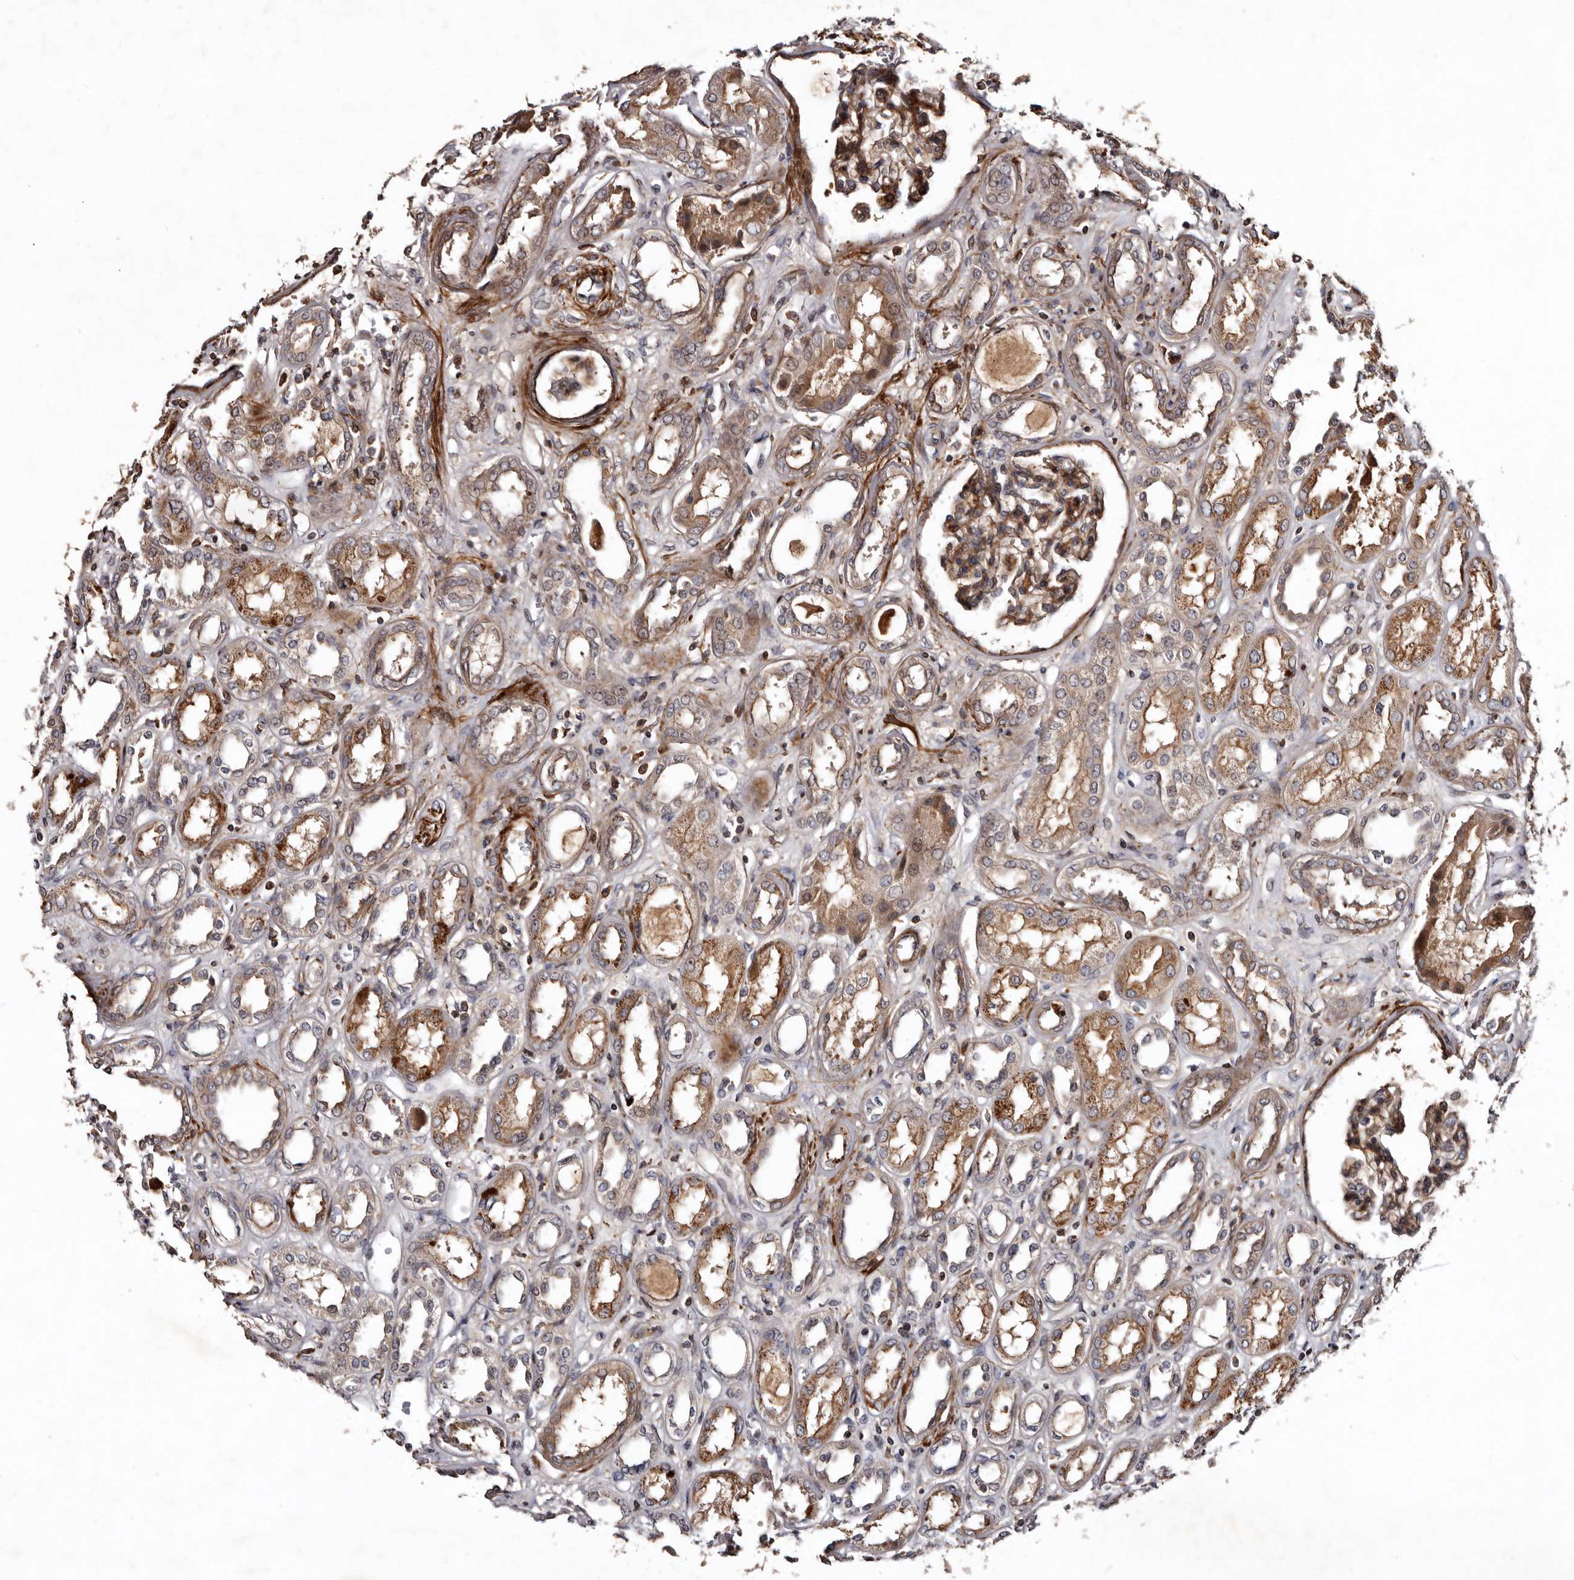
{"staining": {"intensity": "moderate", "quantity": ">75%", "location": "cytoplasmic/membranous"}, "tissue": "kidney", "cell_type": "Cells in glomeruli", "image_type": "normal", "snomed": [{"axis": "morphology", "description": "Normal tissue, NOS"}, {"axis": "topography", "description": "Kidney"}], "caption": "Approximately >75% of cells in glomeruli in normal kidney demonstrate moderate cytoplasmic/membranous protein expression as visualized by brown immunohistochemical staining.", "gene": "PRKD3", "patient": {"sex": "male", "age": 59}}